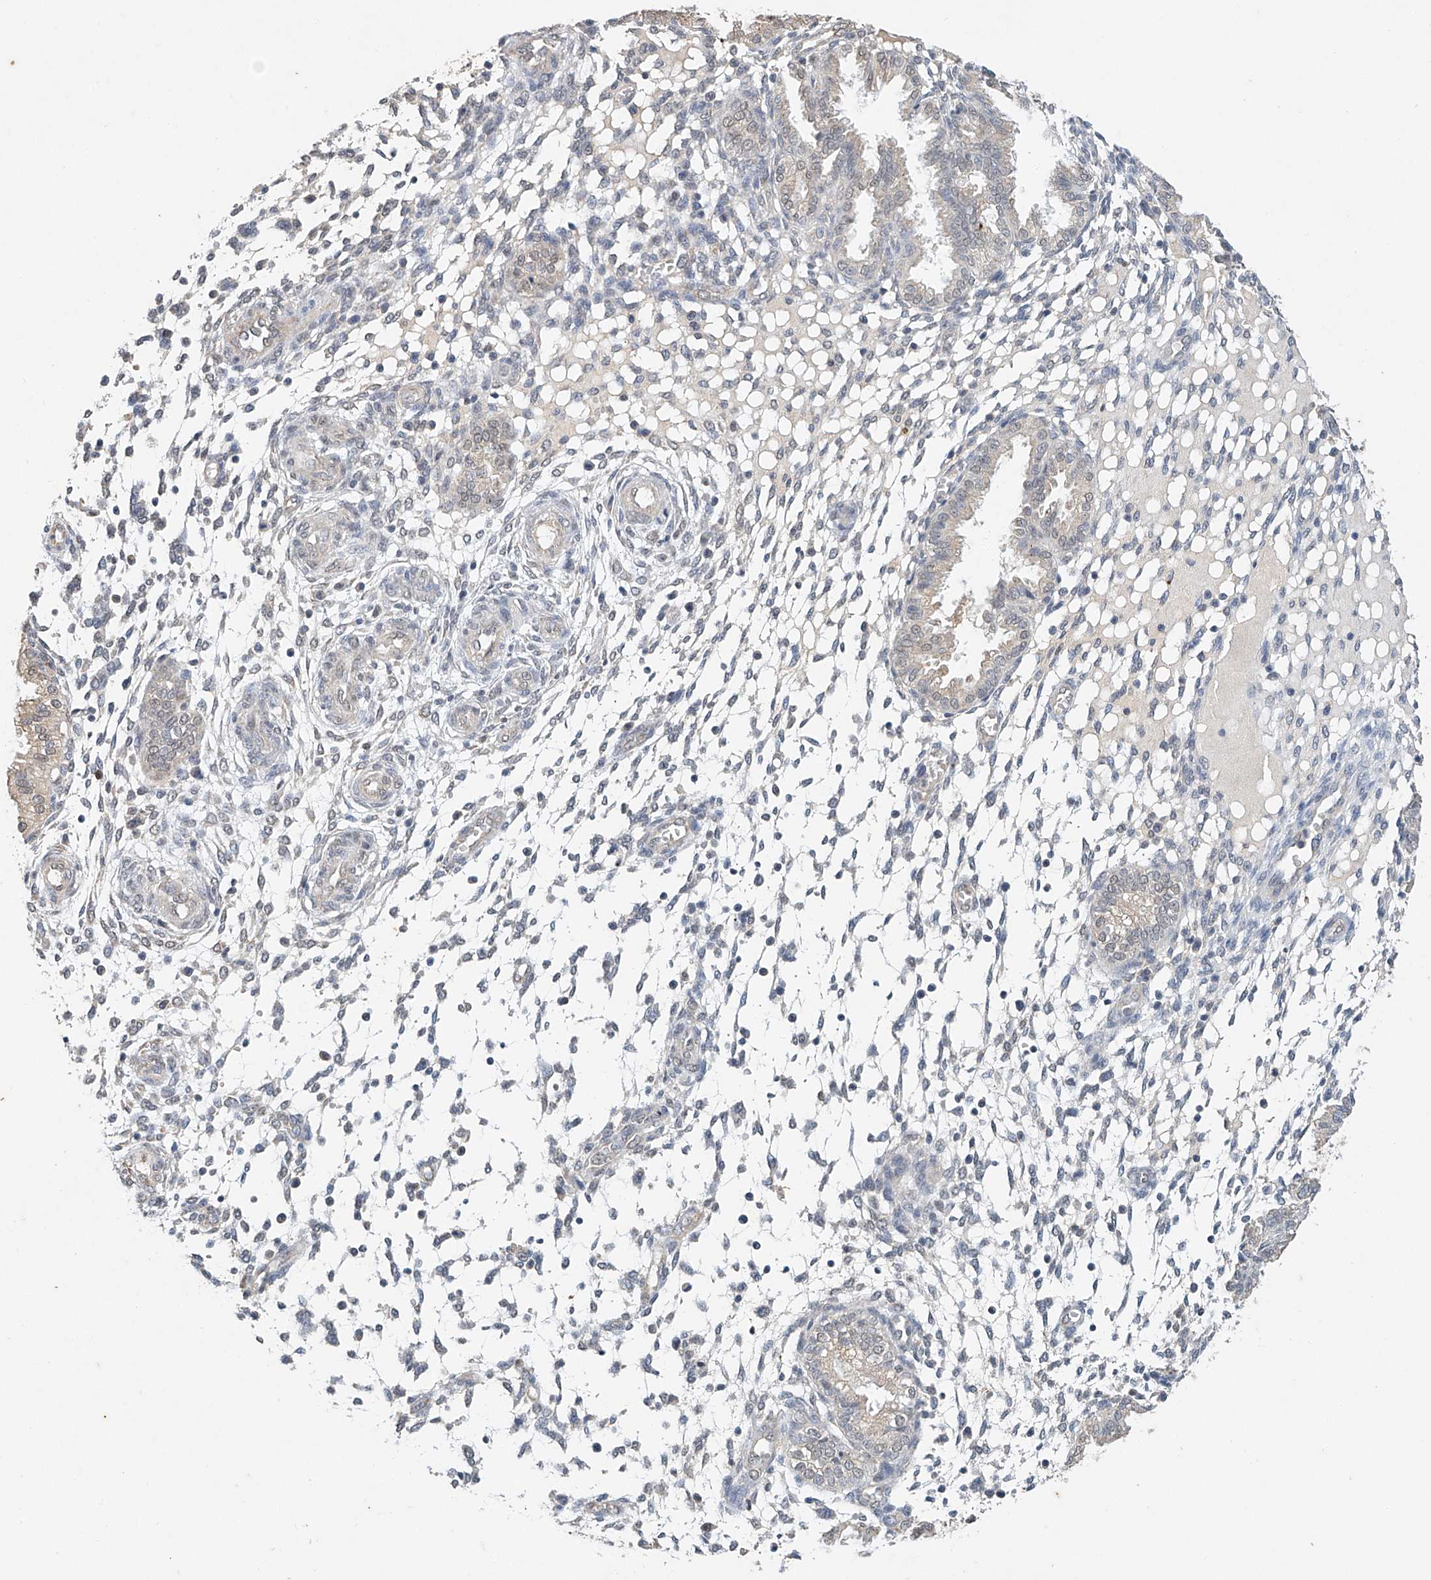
{"staining": {"intensity": "weak", "quantity": "<25%", "location": "cytoplasmic/membranous"}, "tissue": "endometrium", "cell_type": "Cells in endometrial stroma", "image_type": "normal", "snomed": [{"axis": "morphology", "description": "Normal tissue, NOS"}, {"axis": "topography", "description": "Endometrium"}], "caption": "Unremarkable endometrium was stained to show a protein in brown. There is no significant staining in cells in endometrial stroma. Brightfield microscopy of immunohistochemistry stained with DAB (3,3'-diaminobenzidine) (brown) and hematoxylin (blue), captured at high magnification.", "gene": "CTDP1", "patient": {"sex": "female", "age": 33}}